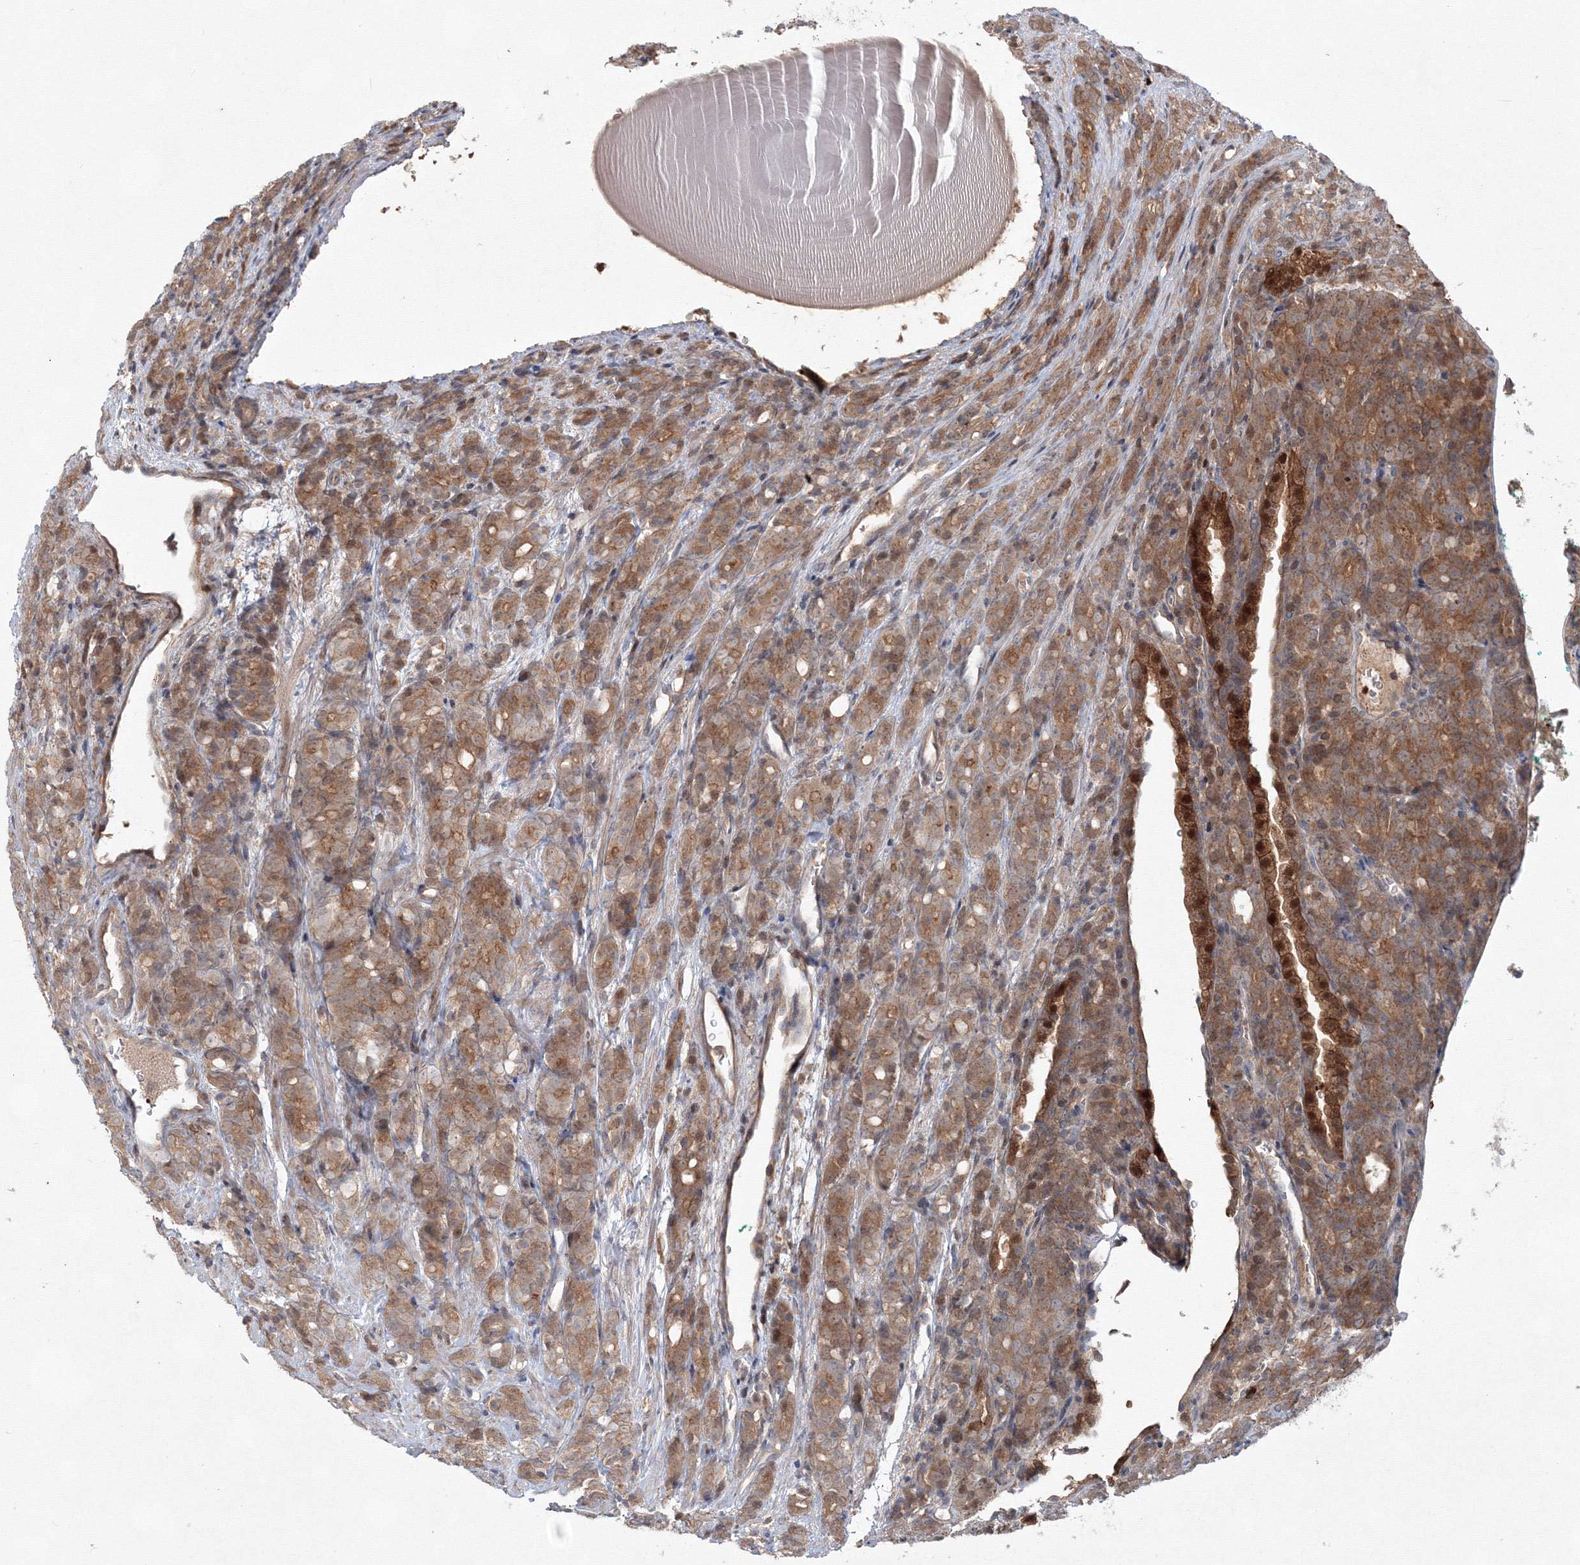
{"staining": {"intensity": "moderate", "quantity": ">75%", "location": "cytoplasmic/membranous"}, "tissue": "prostate cancer", "cell_type": "Tumor cells", "image_type": "cancer", "snomed": [{"axis": "morphology", "description": "Adenocarcinoma, High grade"}, {"axis": "topography", "description": "Prostate"}], "caption": "A micrograph of human adenocarcinoma (high-grade) (prostate) stained for a protein demonstrates moderate cytoplasmic/membranous brown staining in tumor cells. Using DAB (3,3'-diaminobenzidine) (brown) and hematoxylin (blue) stains, captured at high magnification using brightfield microscopy.", "gene": "MKRN2", "patient": {"sex": "male", "age": 62}}